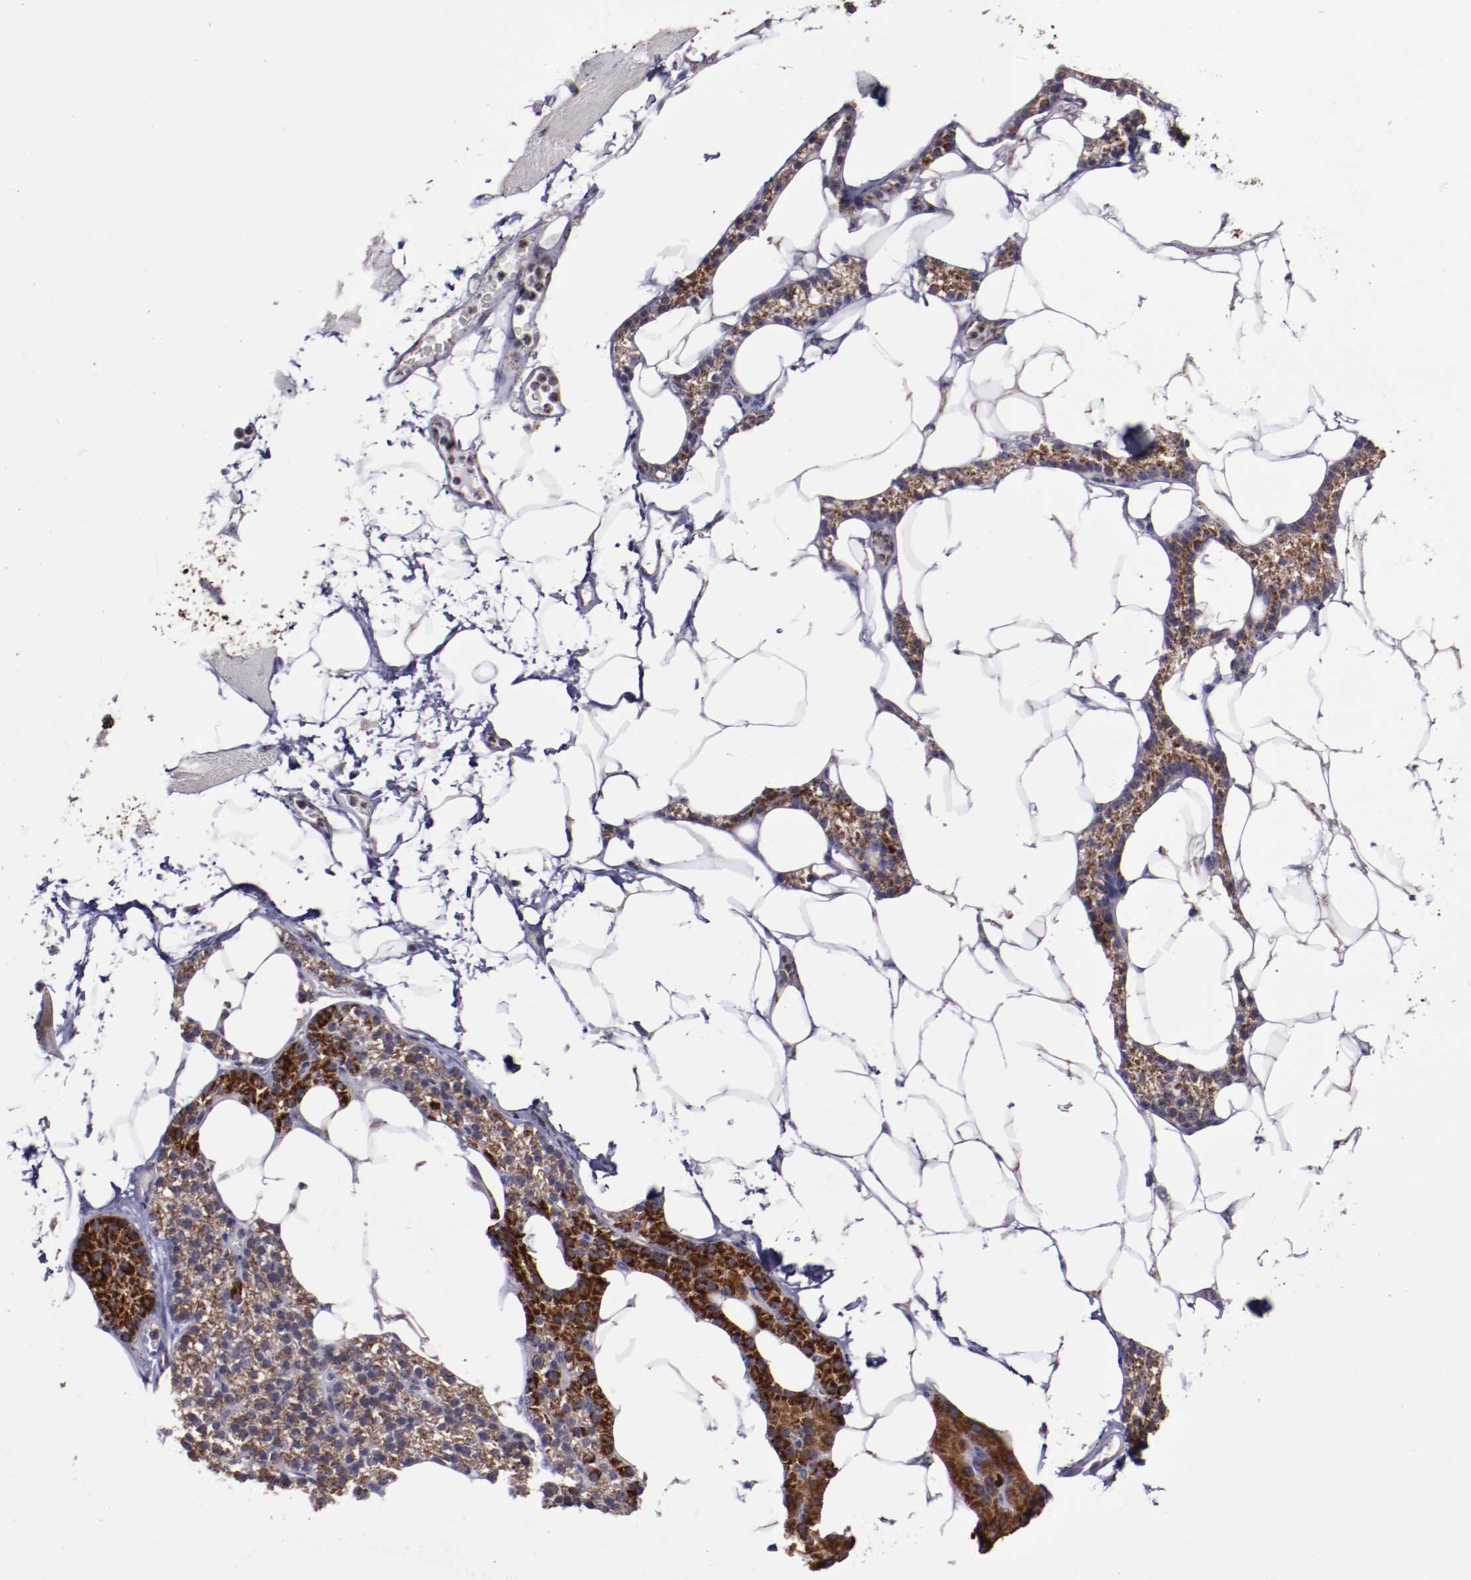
{"staining": {"intensity": "weak", "quantity": "25%-75%", "location": "cytoplasmic/membranous"}, "tissue": "skeletal muscle", "cell_type": "Myocytes", "image_type": "normal", "snomed": [{"axis": "morphology", "description": "Normal tissue, NOS"}, {"axis": "topography", "description": "Skeletal muscle"}, {"axis": "topography", "description": "Parathyroid gland"}], "caption": "A micrograph of skeletal muscle stained for a protein shows weak cytoplasmic/membranous brown staining in myocytes. (brown staining indicates protein expression, while blue staining denotes nuclei).", "gene": "LONP1", "patient": {"sex": "female", "age": 37}}